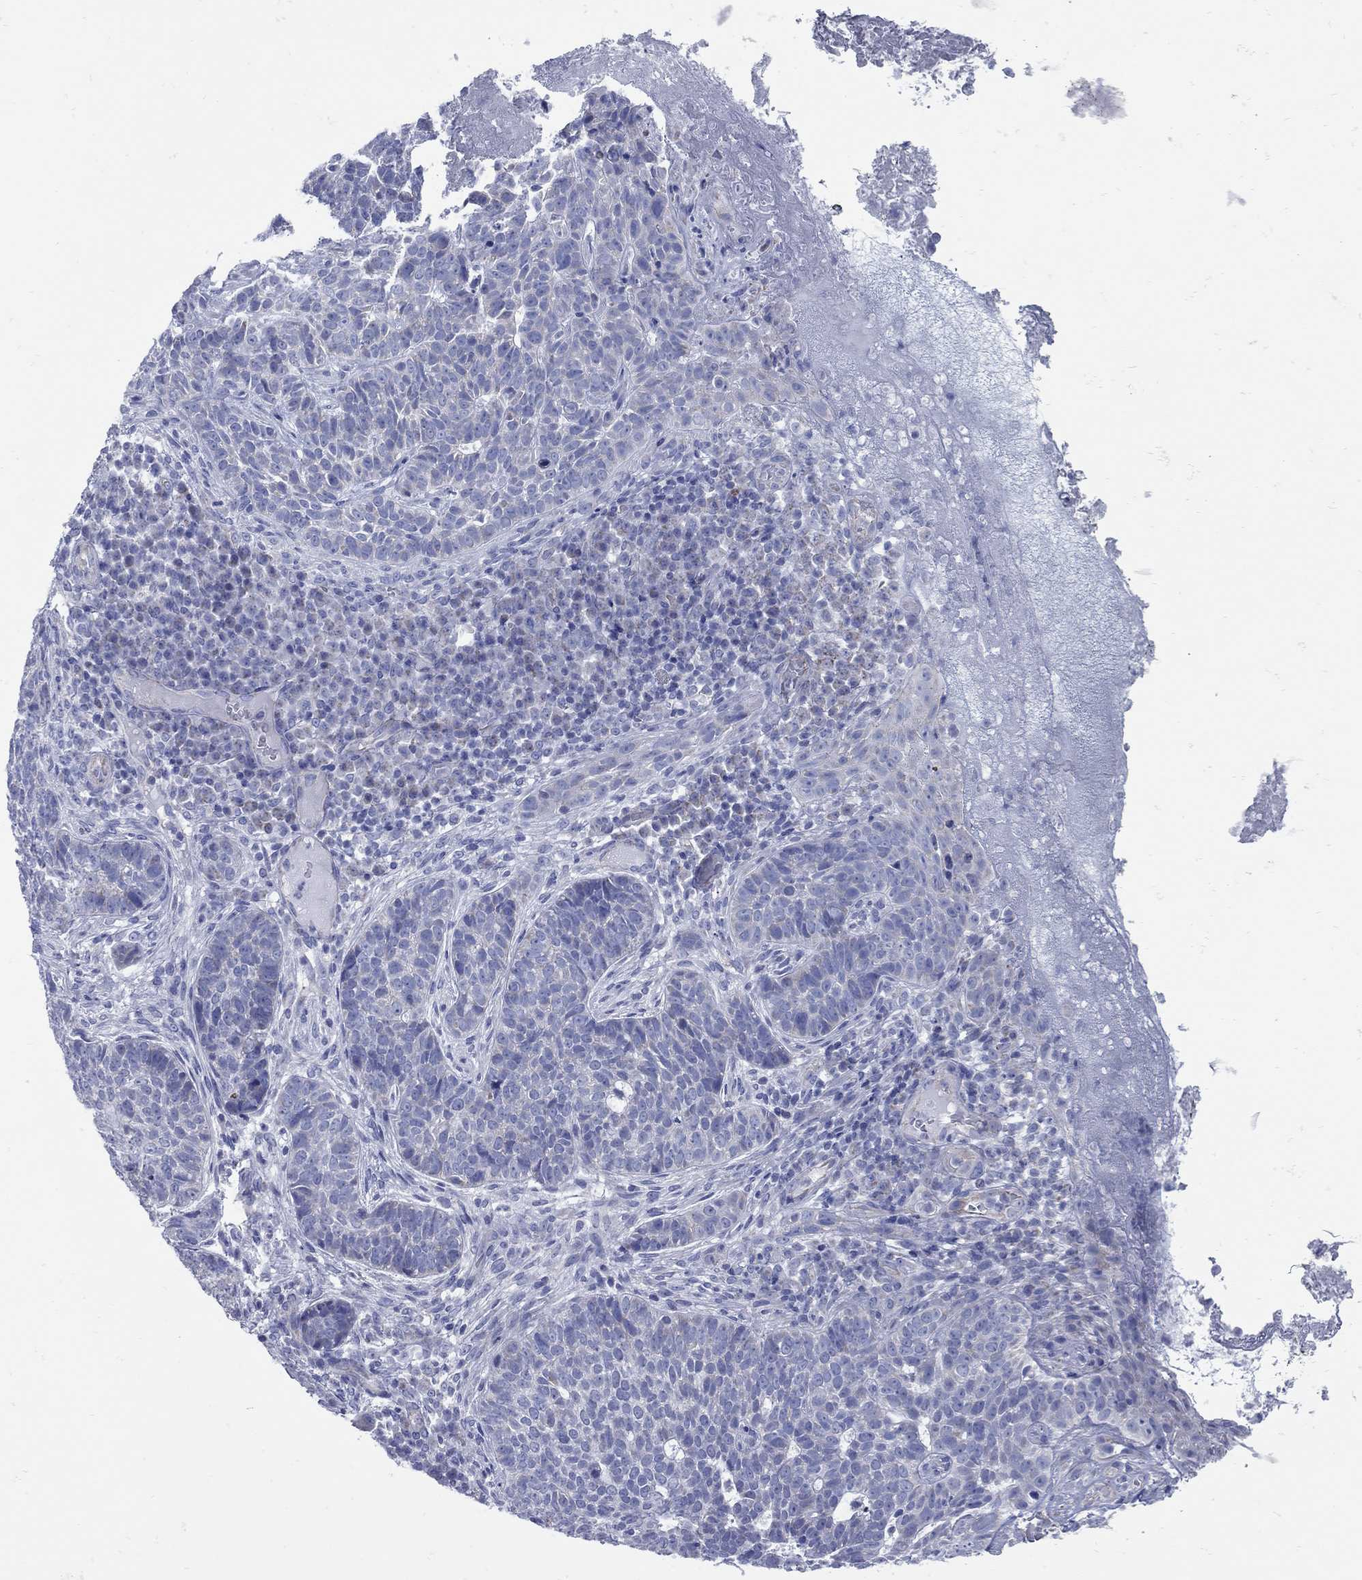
{"staining": {"intensity": "negative", "quantity": "none", "location": "none"}, "tissue": "skin cancer", "cell_type": "Tumor cells", "image_type": "cancer", "snomed": [{"axis": "morphology", "description": "Basal cell carcinoma"}, {"axis": "topography", "description": "Skin"}], "caption": "Skin cancer stained for a protein using IHC displays no positivity tumor cells.", "gene": "PDZD3", "patient": {"sex": "female", "age": 69}}